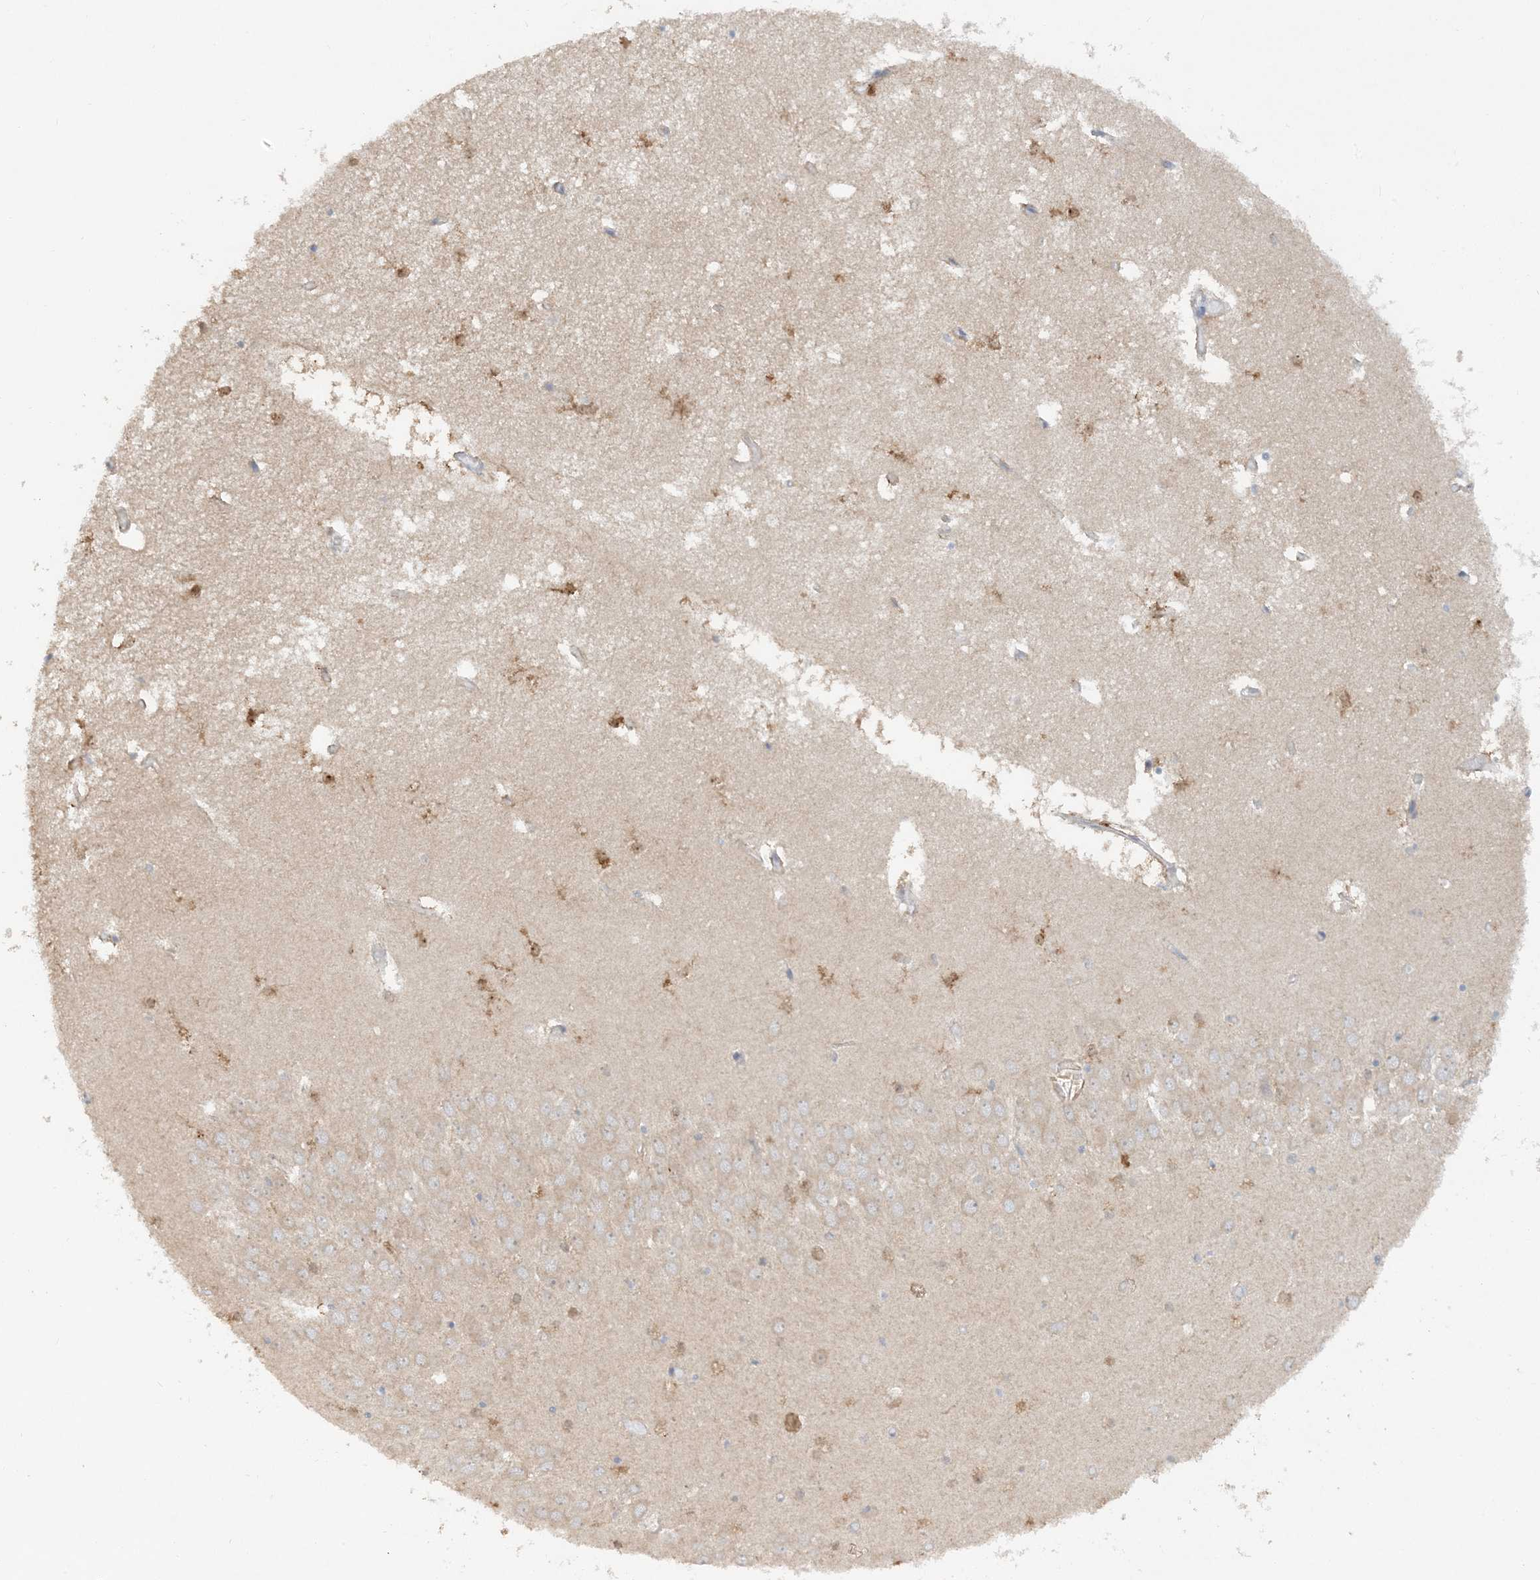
{"staining": {"intensity": "moderate", "quantity": "<25%", "location": "cytoplasmic/membranous,nuclear"}, "tissue": "hippocampus", "cell_type": "Glial cells", "image_type": "normal", "snomed": [{"axis": "morphology", "description": "Normal tissue, NOS"}, {"axis": "topography", "description": "Hippocampus"}], "caption": "This image demonstrates benign hippocampus stained with IHC to label a protein in brown. The cytoplasmic/membranous,nuclear of glial cells show moderate positivity for the protein. Nuclei are counter-stained blue.", "gene": "PHACTR2", "patient": {"sex": "male", "age": 70}}